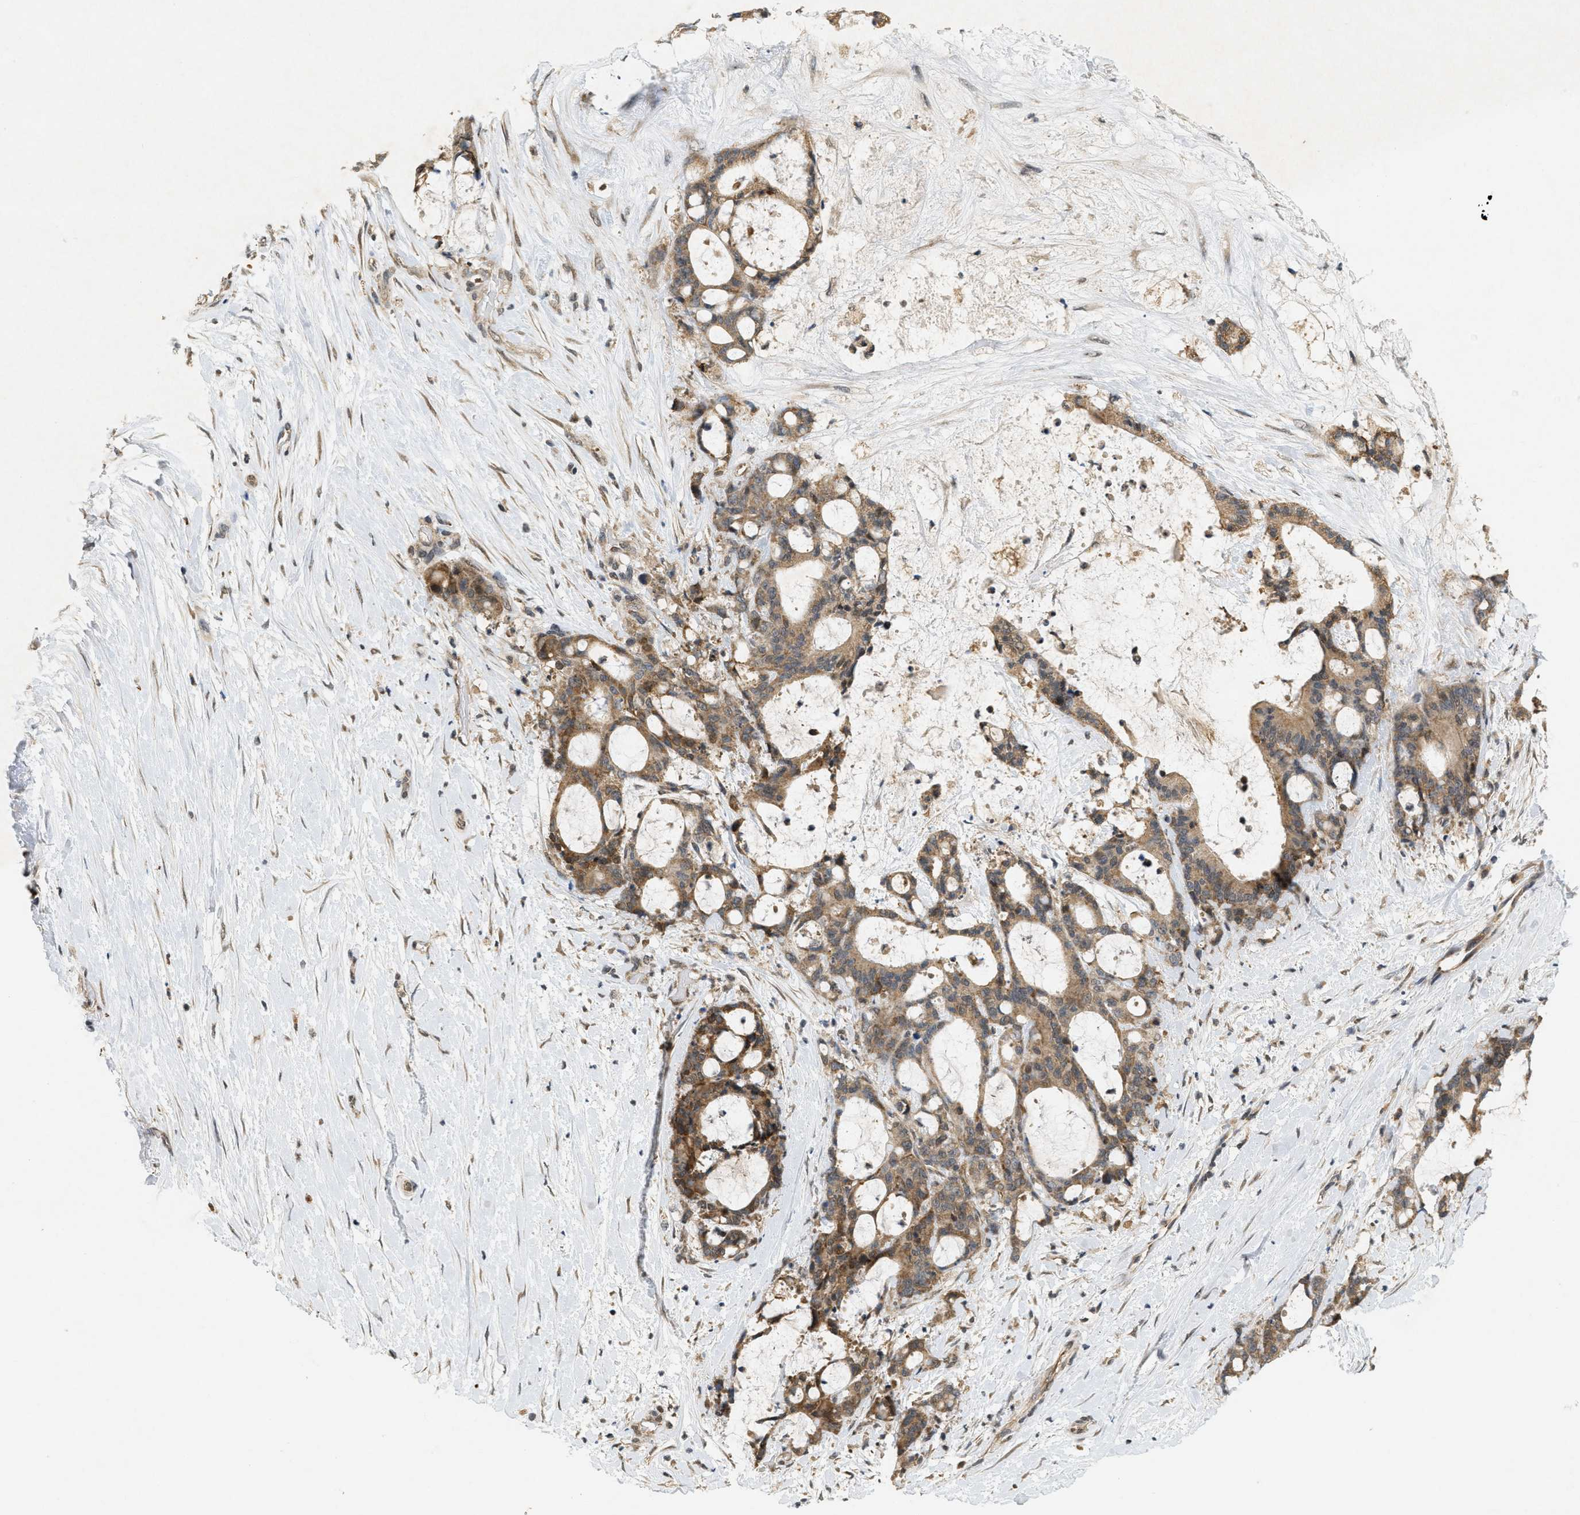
{"staining": {"intensity": "moderate", "quantity": ">75%", "location": "cytoplasmic/membranous"}, "tissue": "liver cancer", "cell_type": "Tumor cells", "image_type": "cancer", "snomed": [{"axis": "morphology", "description": "Cholangiocarcinoma"}, {"axis": "topography", "description": "Liver"}], "caption": "This photomicrograph demonstrates IHC staining of human cholangiocarcinoma (liver), with medium moderate cytoplasmic/membranous expression in approximately >75% of tumor cells.", "gene": "PRKD1", "patient": {"sex": "female", "age": 73}}